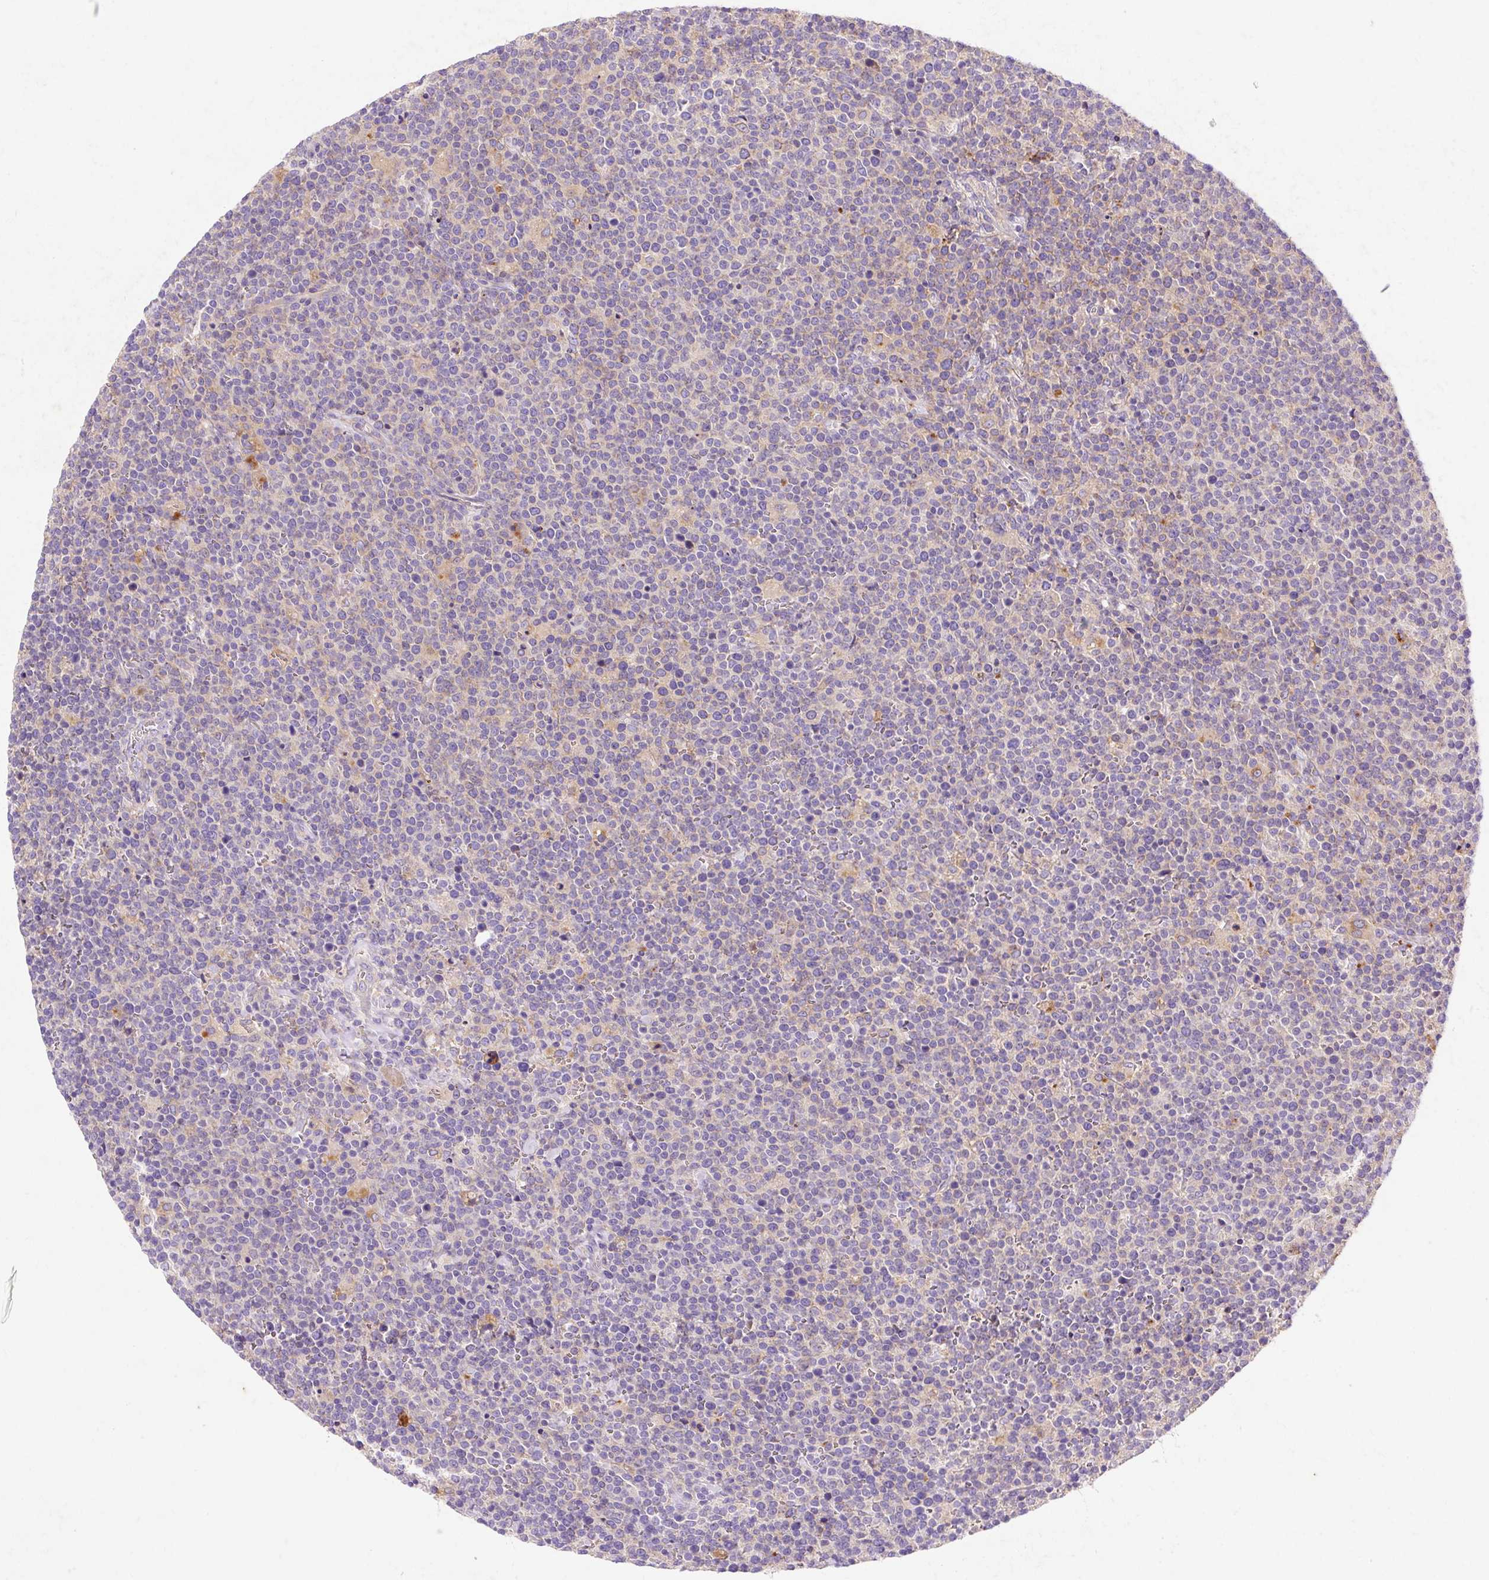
{"staining": {"intensity": "negative", "quantity": "none", "location": "none"}, "tissue": "lymphoma", "cell_type": "Tumor cells", "image_type": "cancer", "snomed": [{"axis": "morphology", "description": "Malignant lymphoma, non-Hodgkin's type, High grade"}, {"axis": "topography", "description": "Lymph node"}], "caption": "The histopathology image displays no staining of tumor cells in malignant lymphoma, non-Hodgkin's type (high-grade).", "gene": "OR4K15", "patient": {"sex": "male", "age": 61}}